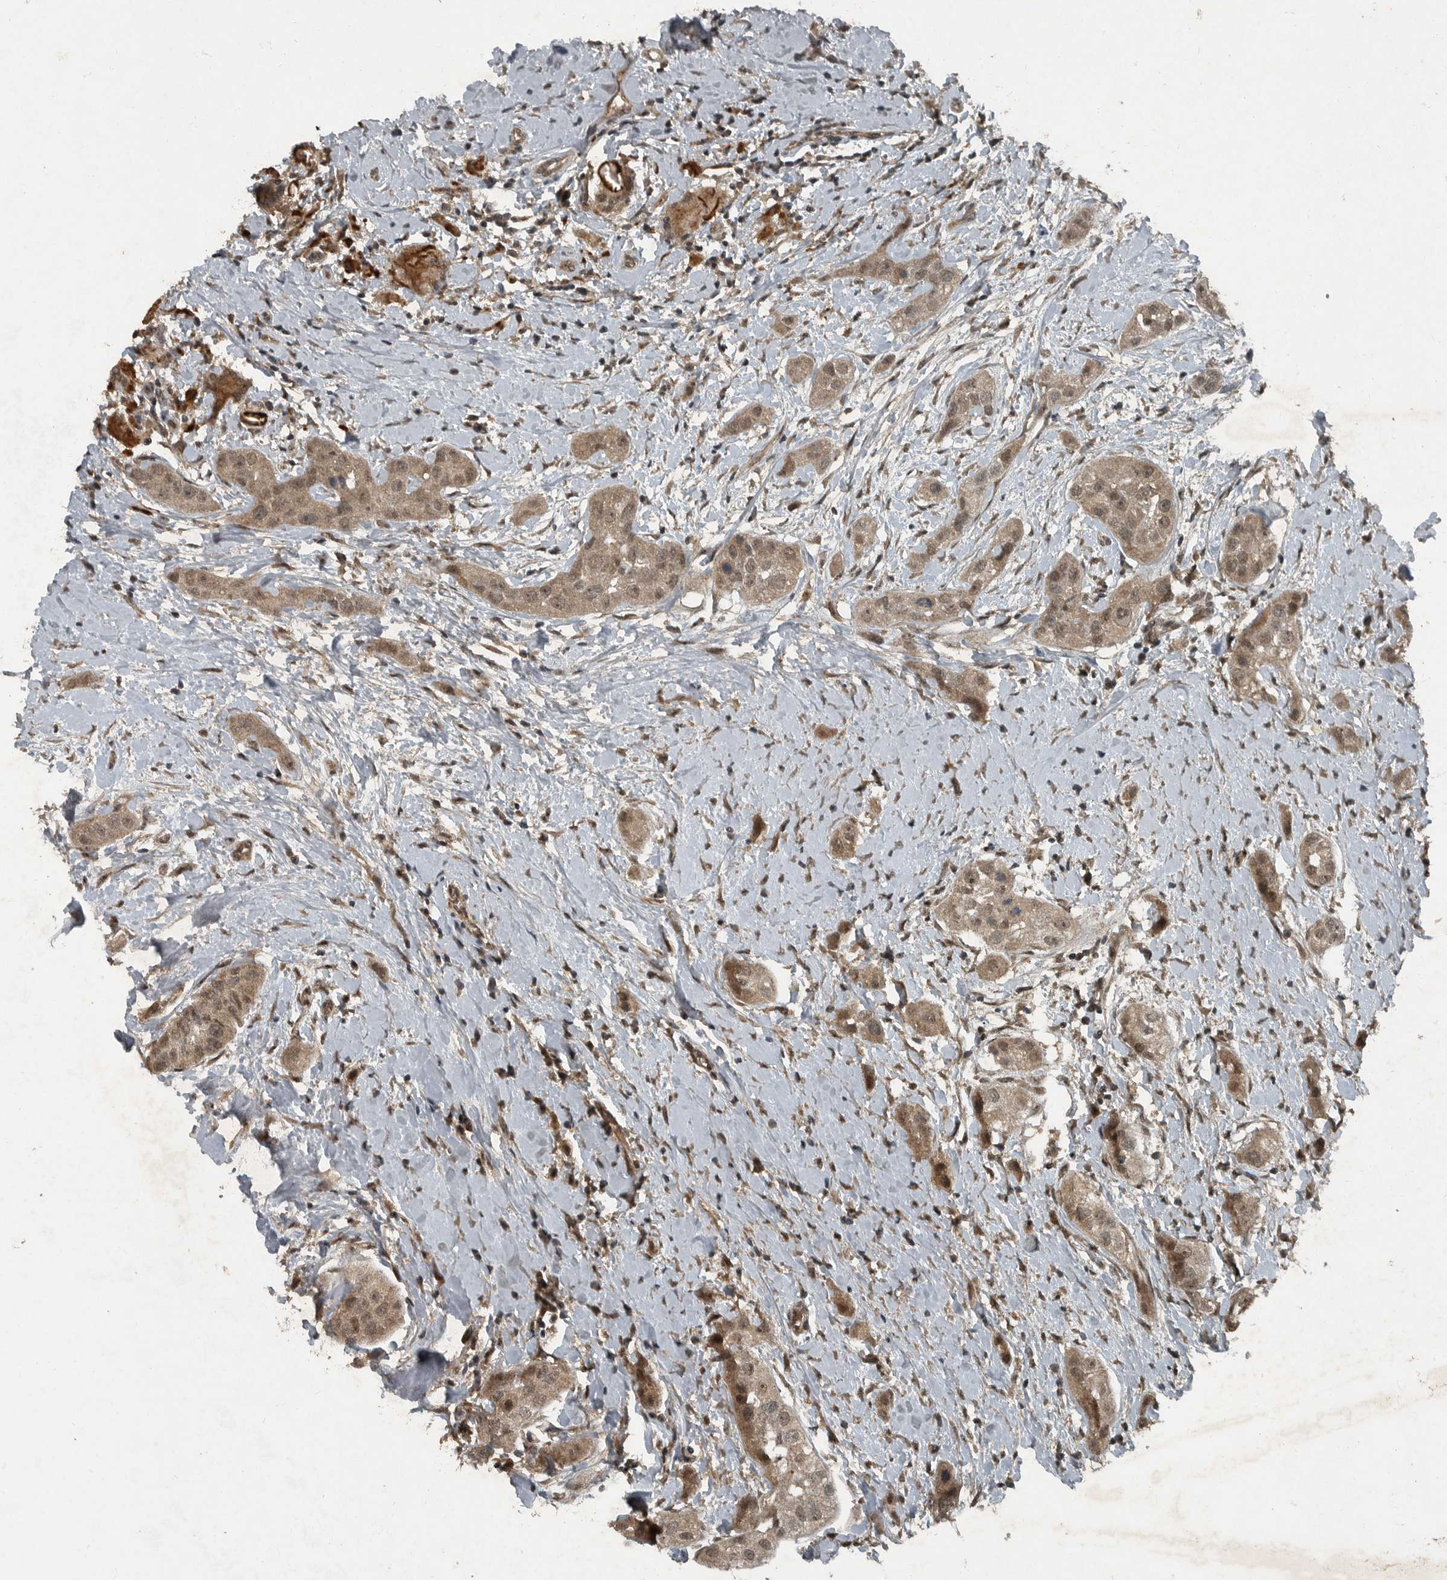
{"staining": {"intensity": "weak", "quantity": ">75%", "location": "cytoplasmic/membranous,nuclear"}, "tissue": "head and neck cancer", "cell_type": "Tumor cells", "image_type": "cancer", "snomed": [{"axis": "morphology", "description": "Normal tissue, NOS"}, {"axis": "morphology", "description": "Squamous cell carcinoma, NOS"}, {"axis": "topography", "description": "Skeletal muscle"}, {"axis": "topography", "description": "Head-Neck"}], "caption": "Head and neck cancer (squamous cell carcinoma) was stained to show a protein in brown. There is low levels of weak cytoplasmic/membranous and nuclear positivity in about >75% of tumor cells.", "gene": "FOXO1", "patient": {"sex": "male", "age": 51}}